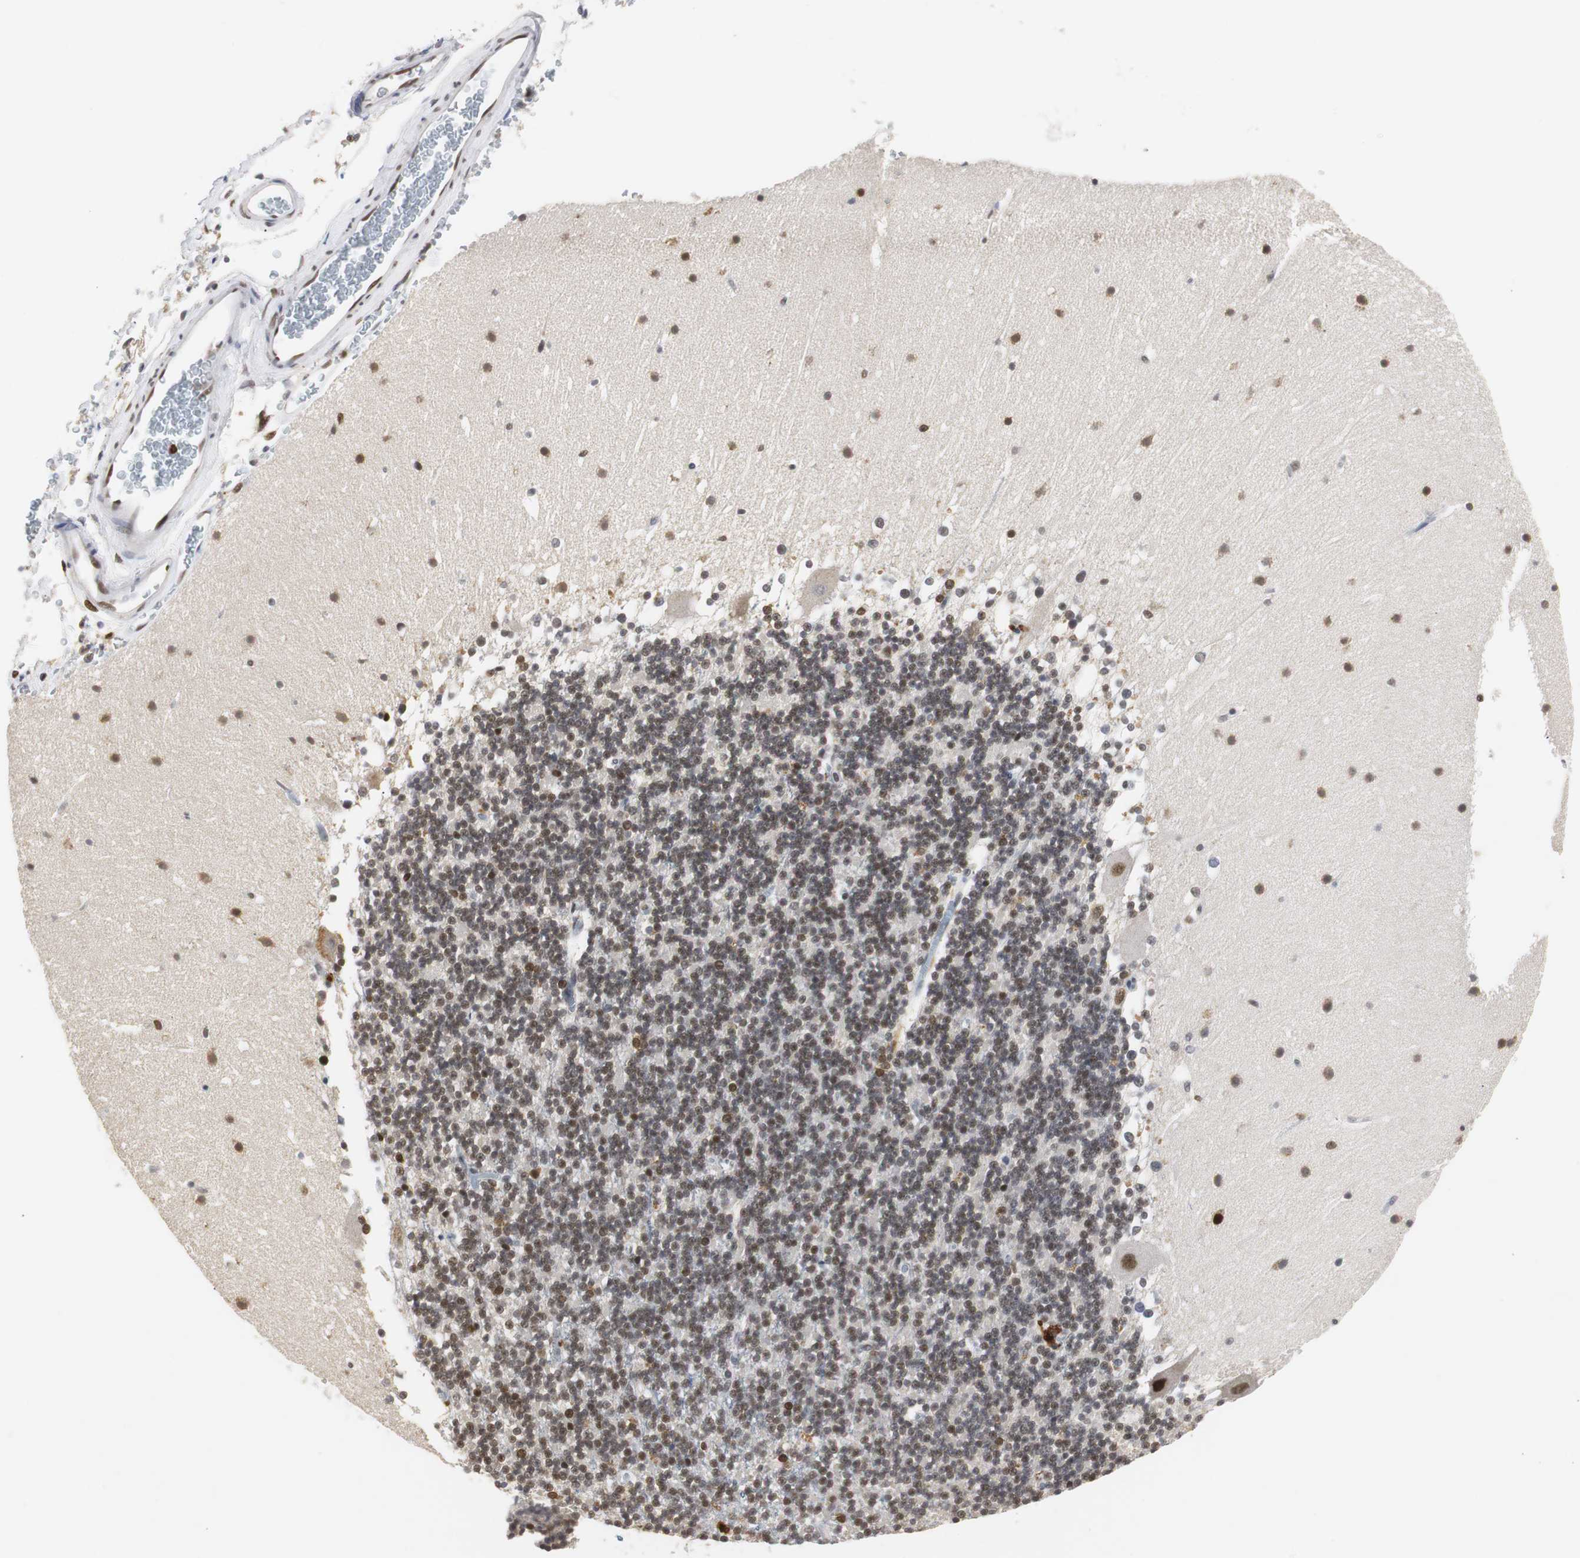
{"staining": {"intensity": "strong", "quantity": ">75%", "location": "nuclear"}, "tissue": "cerebellum", "cell_type": "Cells in granular layer", "image_type": "normal", "snomed": [{"axis": "morphology", "description": "Normal tissue, NOS"}, {"axis": "topography", "description": "Cerebellum"}], "caption": "Cells in granular layer exhibit strong nuclear expression in approximately >75% of cells in normal cerebellum. The staining was performed using DAB, with brown indicating positive protein expression. Nuclei are stained blue with hematoxylin.", "gene": "ZFC3H1", "patient": {"sex": "female", "age": 19}}